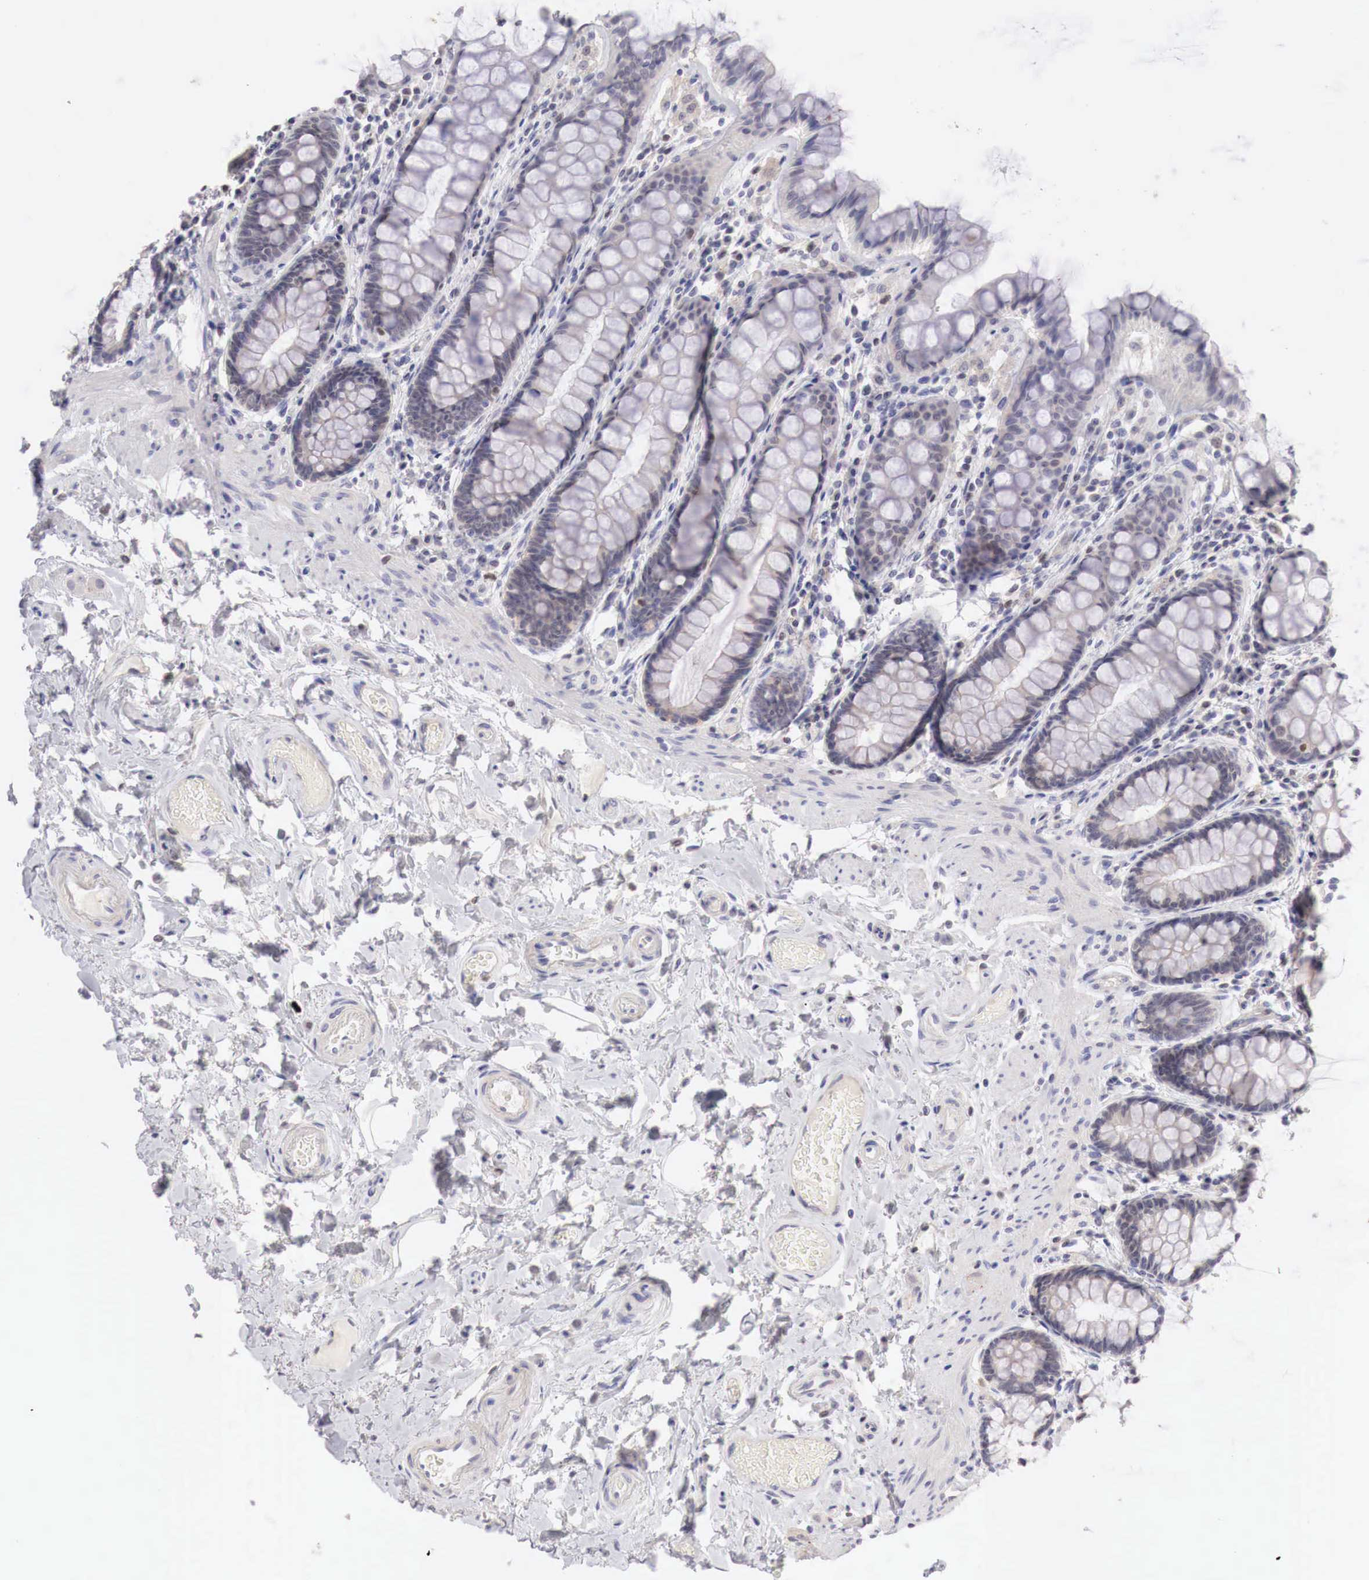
{"staining": {"intensity": "weak", "quantity": "25%-75%", "location": "cytoplasmic/membranous"}, "tissue": "rectum", "cell_type": "Glandular cells", "image_type": "normal", "snomed": [{"axis": "morphology", "description": "Normal tissue, NOS"}, {"axis": "topography", "description": "Rectum"}], "caption": "Unremarkable rectum shows weak cytoplasmic/membranous positivity in approximately 25%-75% of glandular cells The protein of interest is shown in brown color, while the nuclei are stained blue..", "gene": "GATA1", "patient": {"sex": "male", "age": 86}}